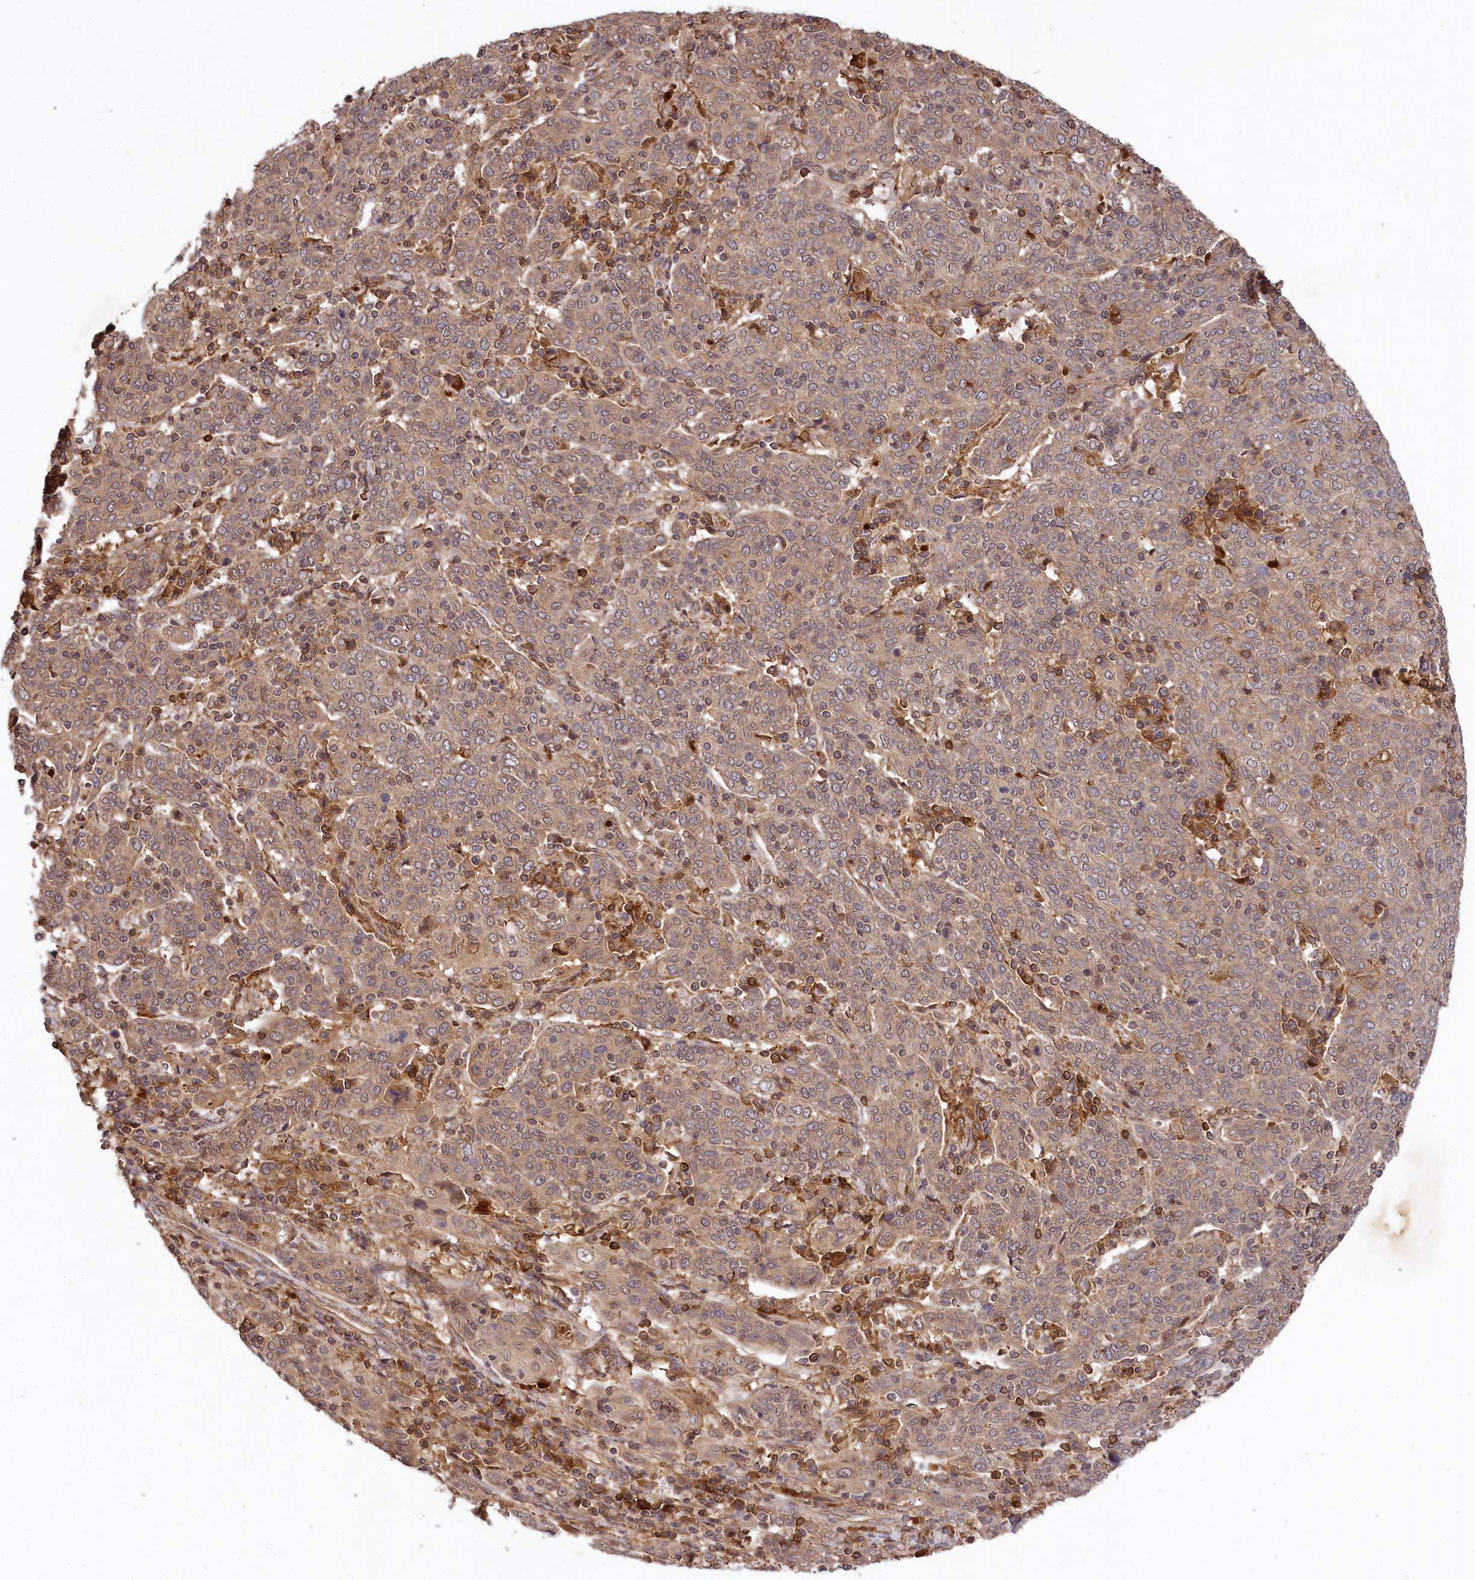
{"staining": {"intensity": "weak", "quantity": ">75%", "location": "cytoplasmic/membranous"}, "tissue": "cervical cancer", "cell_type": "Tumor cells", "image_type": "cancer", "snomed": [{"axis": "morphology", "description": "Squamous cell carcinoma, NOS"}, {"axis": "topography", "description": "Cervix"}], "caption": "IHC (DAB) staining of human cervical cancer (squamous cell carcinoma) exhibits weak cytoplasmic/membranous protein staining in approximately >75% of tumor cells. (brown staining indicates protein expression, while blue staining denotes nuclei).", "gene": "MCF2L2", "patient": {"sex": "female", "age": 67}}